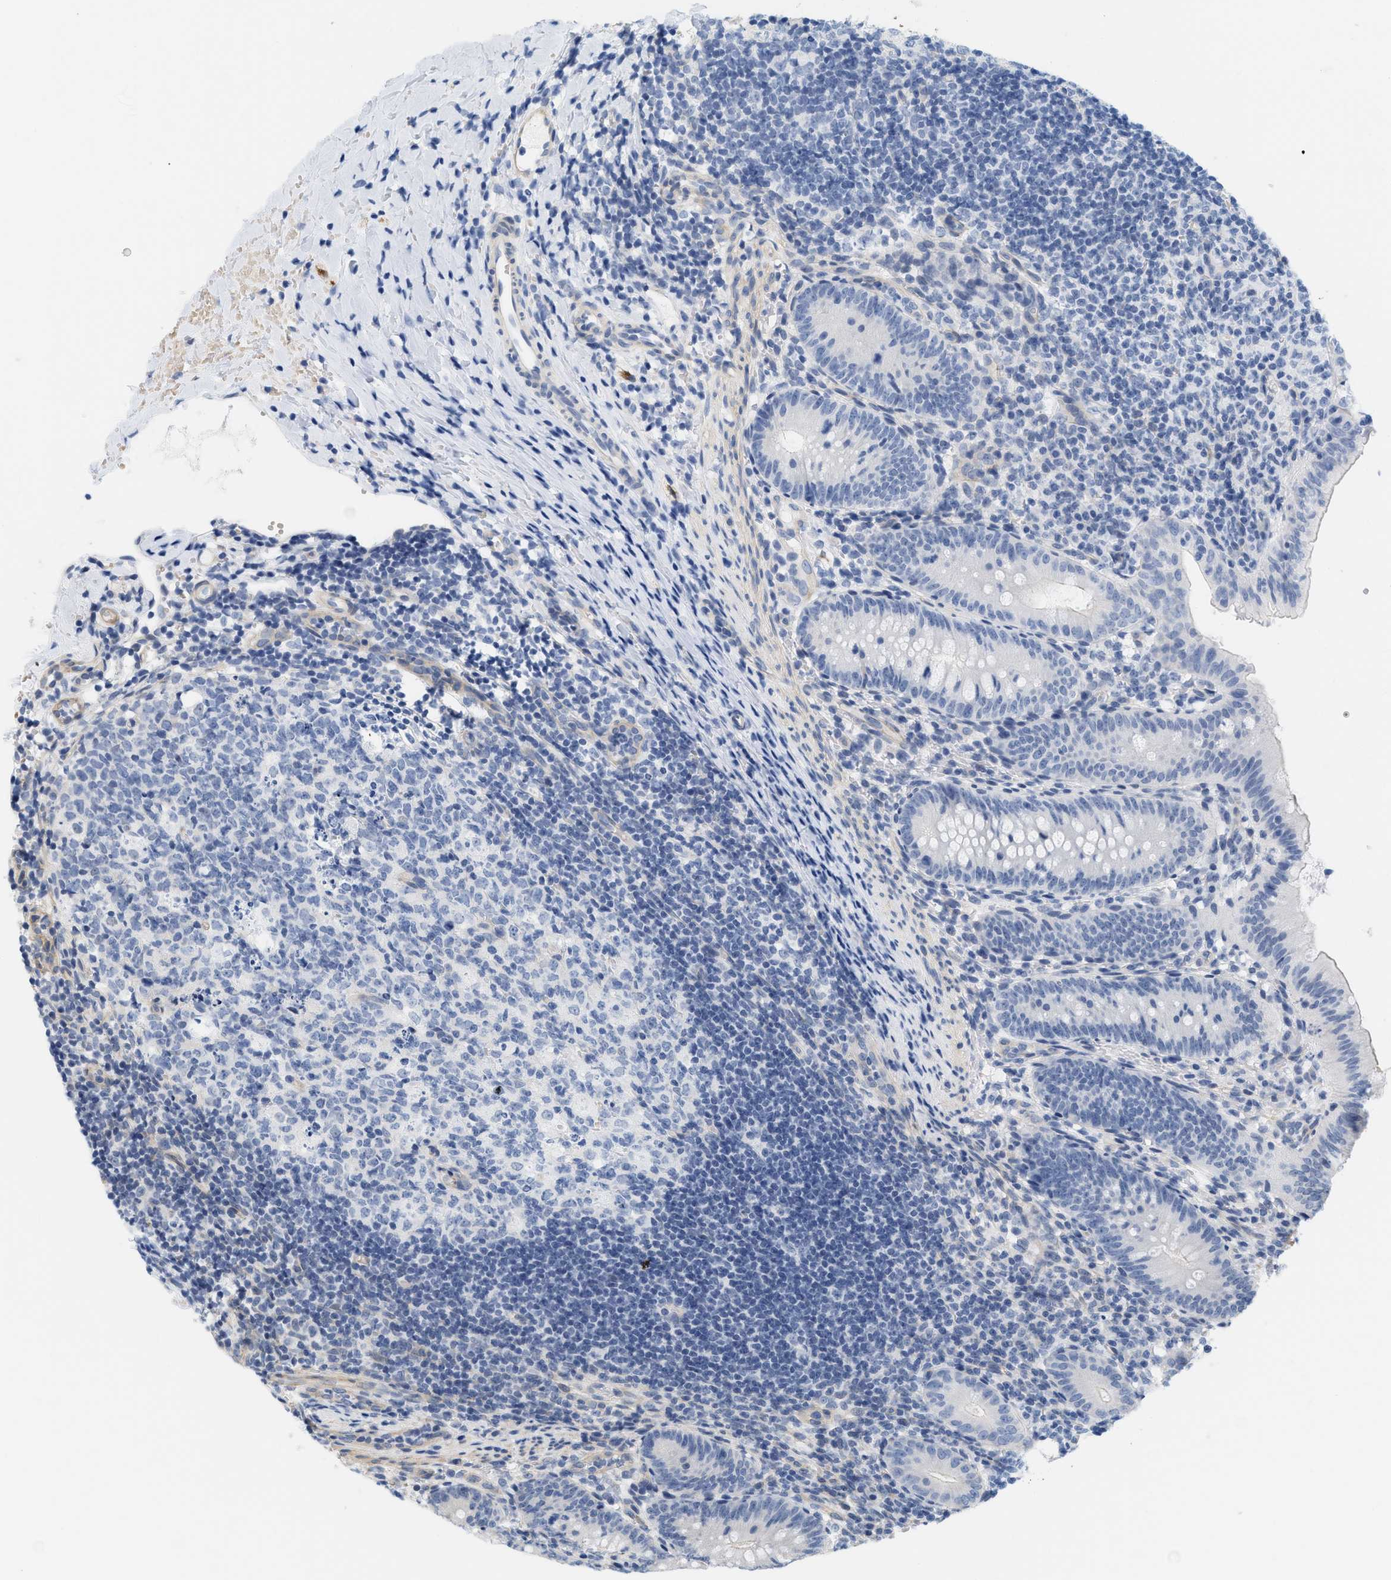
{"staining": {"intensity": "negative", "quantity": "none", "location": "none"}, "tissue": "appendix", "cell_type": "Glandular cells", "image_type": "normal", "snomed": [{"axis": "morphology", "description": "Normal tissue, NOS"}, {"axis": "topography", "description": "Appendix"}], "caption": "High power microscopy image of an IHC photomicrograph of unremarkable appendix, revealing no significant positivity in glandular cells.", "gene": "GPRASP2", "patient": {"sex": "male", "age": 1}}